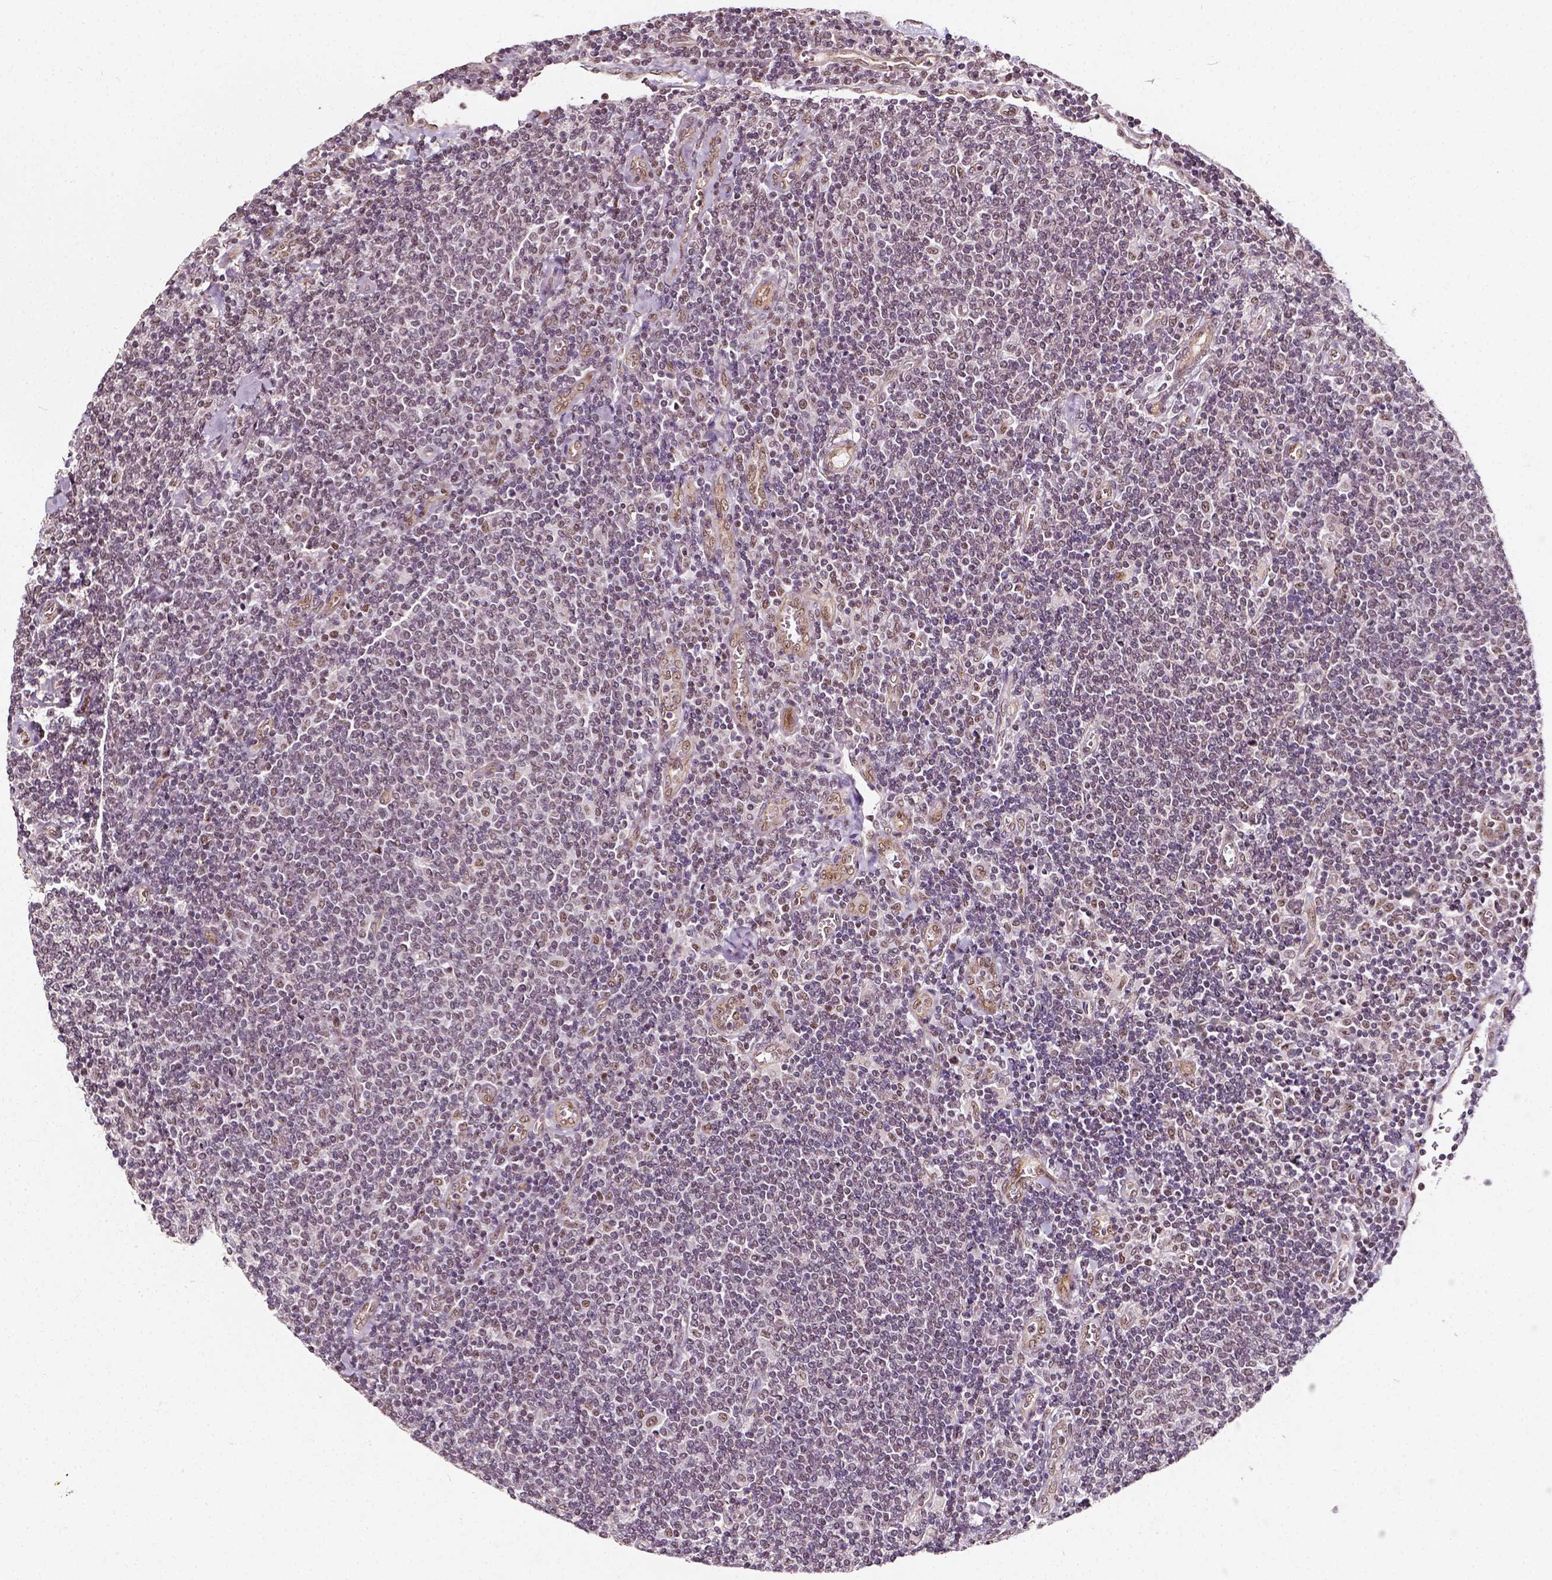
{"staining": {"intensity": "weak", "quantity": "25%-75%", "location": "cytoplasmic/membranous"}, "tissue": "lymphoma", "cell_type": "Tumor cells", "image_type": "cancer", "snomed": [{"axis": "morphology", "description": "Malignant lymphoma, non-Hodgkin's type, Low grade"}, {"axis": "topography", "description": "Lymph node"}], "caption": "IHC histopathology image of neoplastic tissue: human lymphoma stained using IHC displays low levels of weak protein expression localized specifically in the cytoplasmic/membranous of tumor cells, appearing as a cytoplasmic/membranous brown color.", "gene": "NACC1", "patient": {"sex": "male", "age": 52}}